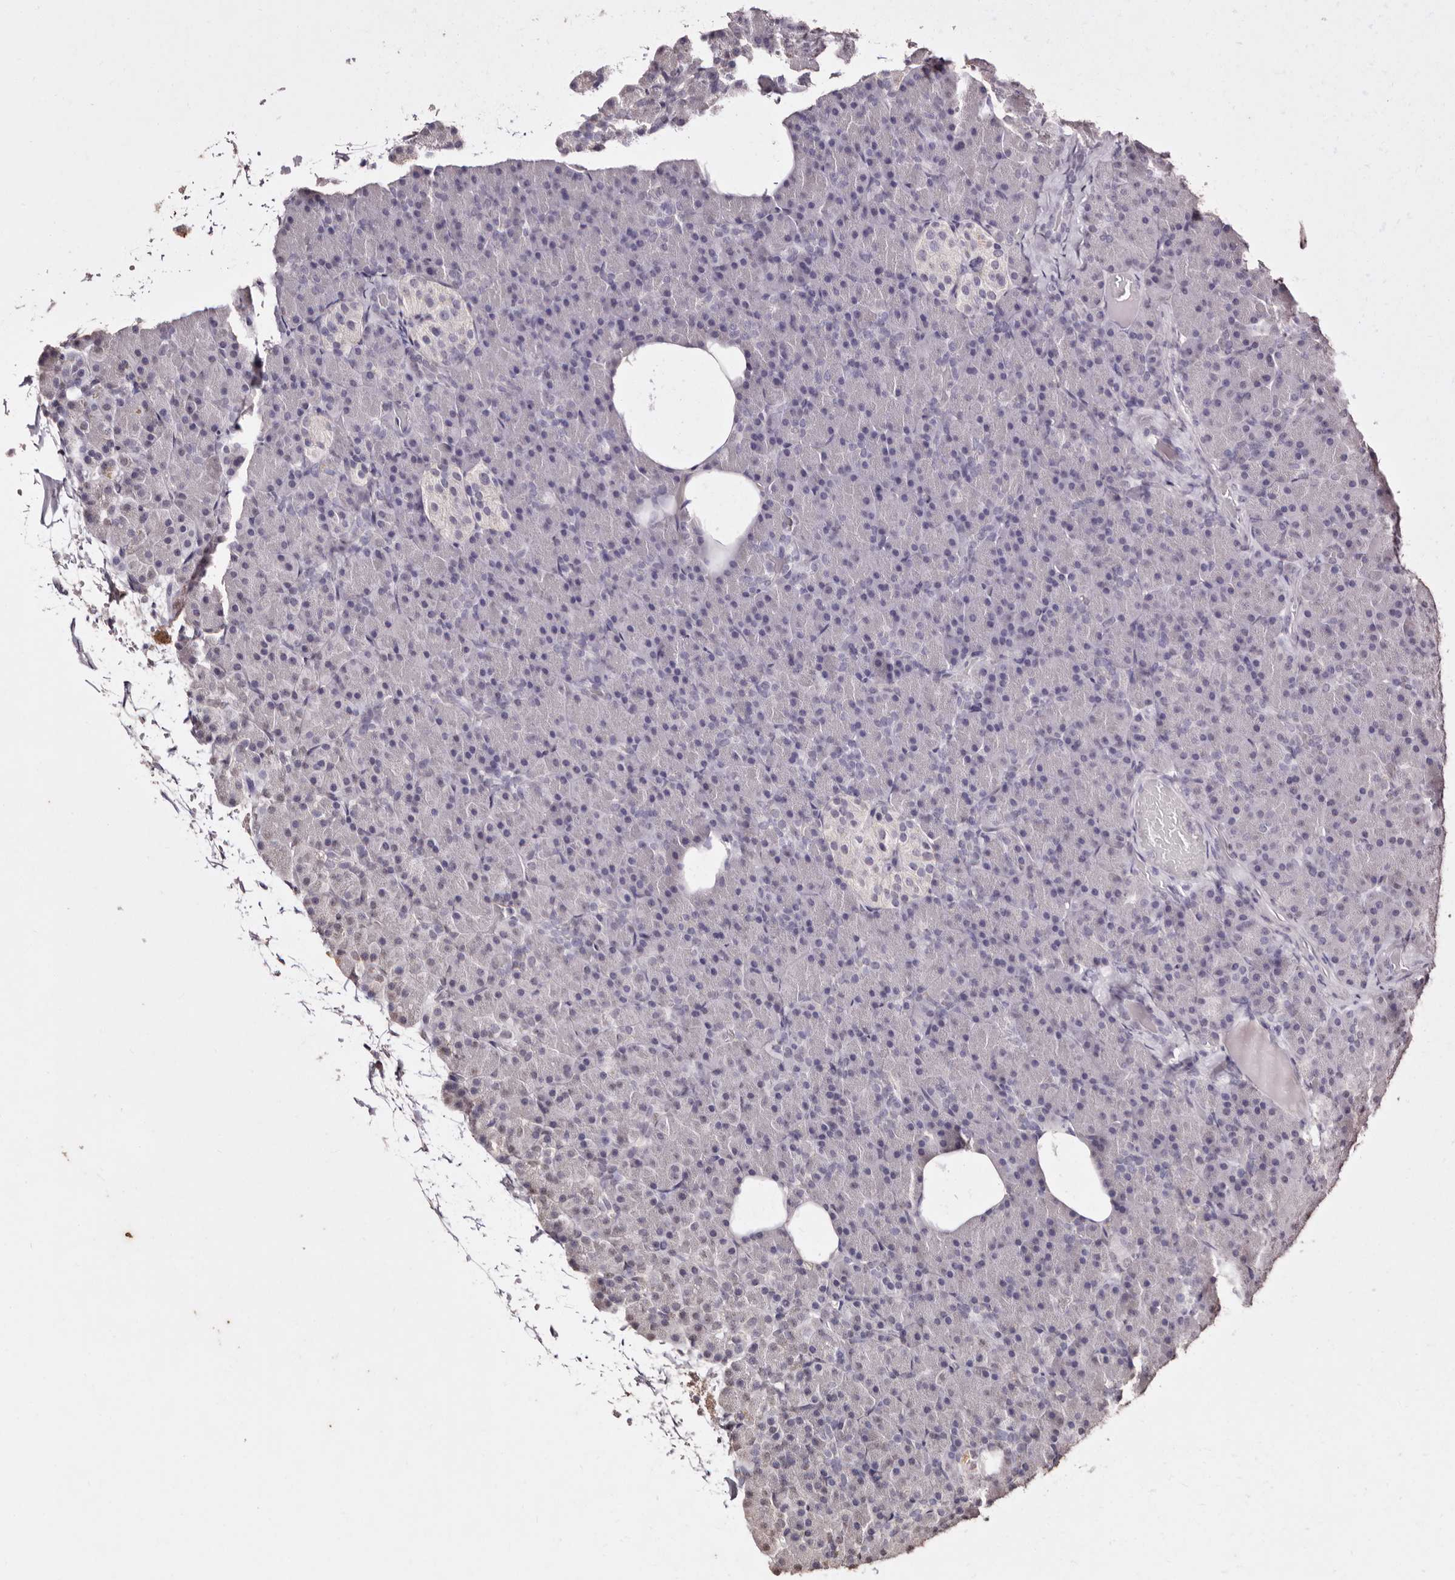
{"staining": {"intensity": "weak", "quantity": "<25%", "location": "nuclear"}, "tissue": "pancreas", "cell_type": "Exocrine glandular cells", "image_type": "normal", "snomed": [{"axis": "morphology", "description": "Normal tissue, NOS"}, {"axis": "topography", "description": "Pancreas"}], "caption": "The micrograph reveals no significant expression in exocrine glandular cells of pancreas. (IHC, brightfield microscopy, high magnification).", "gene": "ERBB4", "patient": {"sex": "female", "age": 43}}